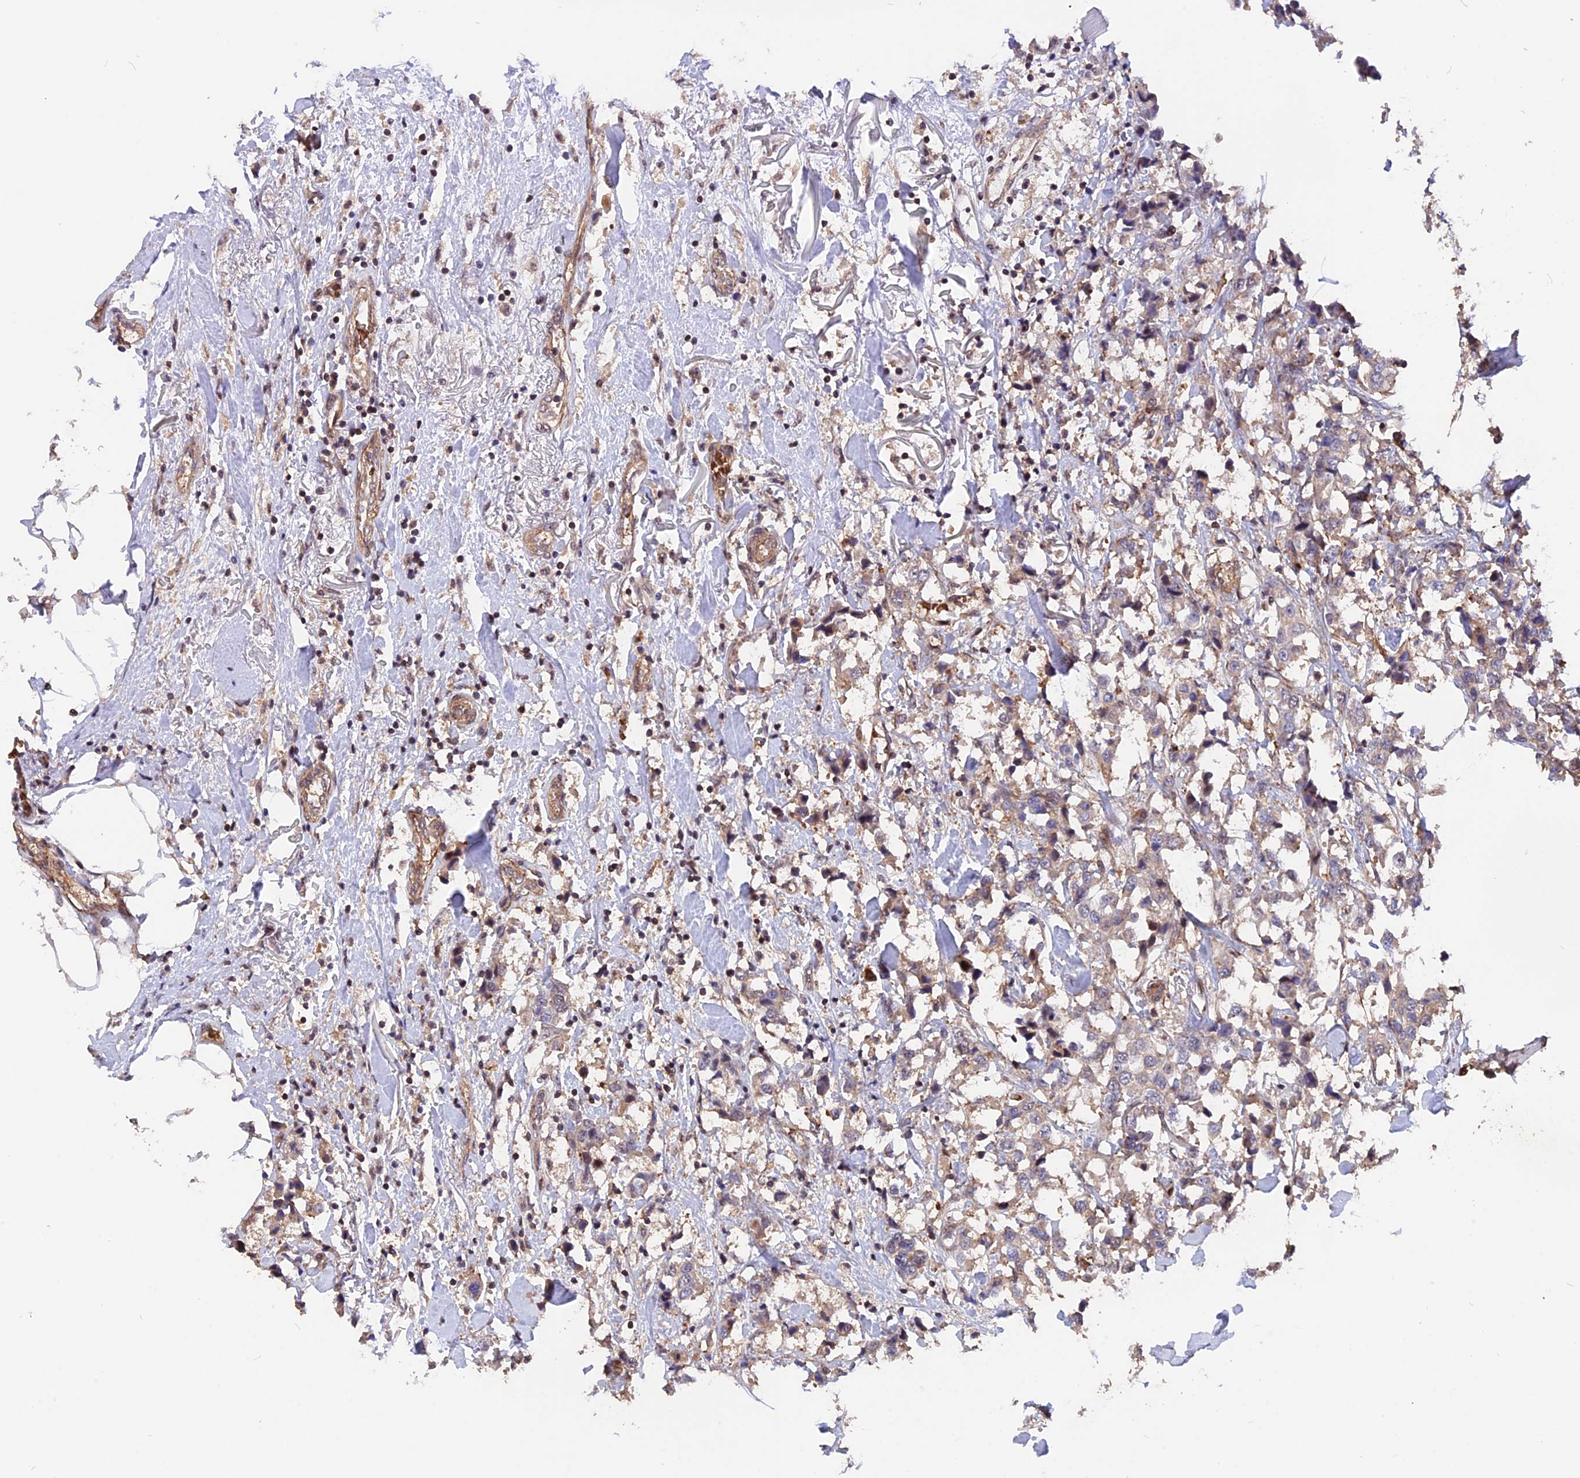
{"staining": {"intensity": "weak", "quantity": "<25%", "location": "cytoplasmic/membranous"}, "tissue": "breast cancer", "cell_type": "Tumor cells", "image_type": "cancer", "snomed": [{"axis": "morphology", "description": "Duct carcinoma"}, {"axis": "topography", "description": "Breast"}], "caption": "The micrograph shows no significant staining in tumor cells of intraductal carcinoma (breast).", "gene": "ZC3H10", "patient": {"sex": "female", "age": 80}}